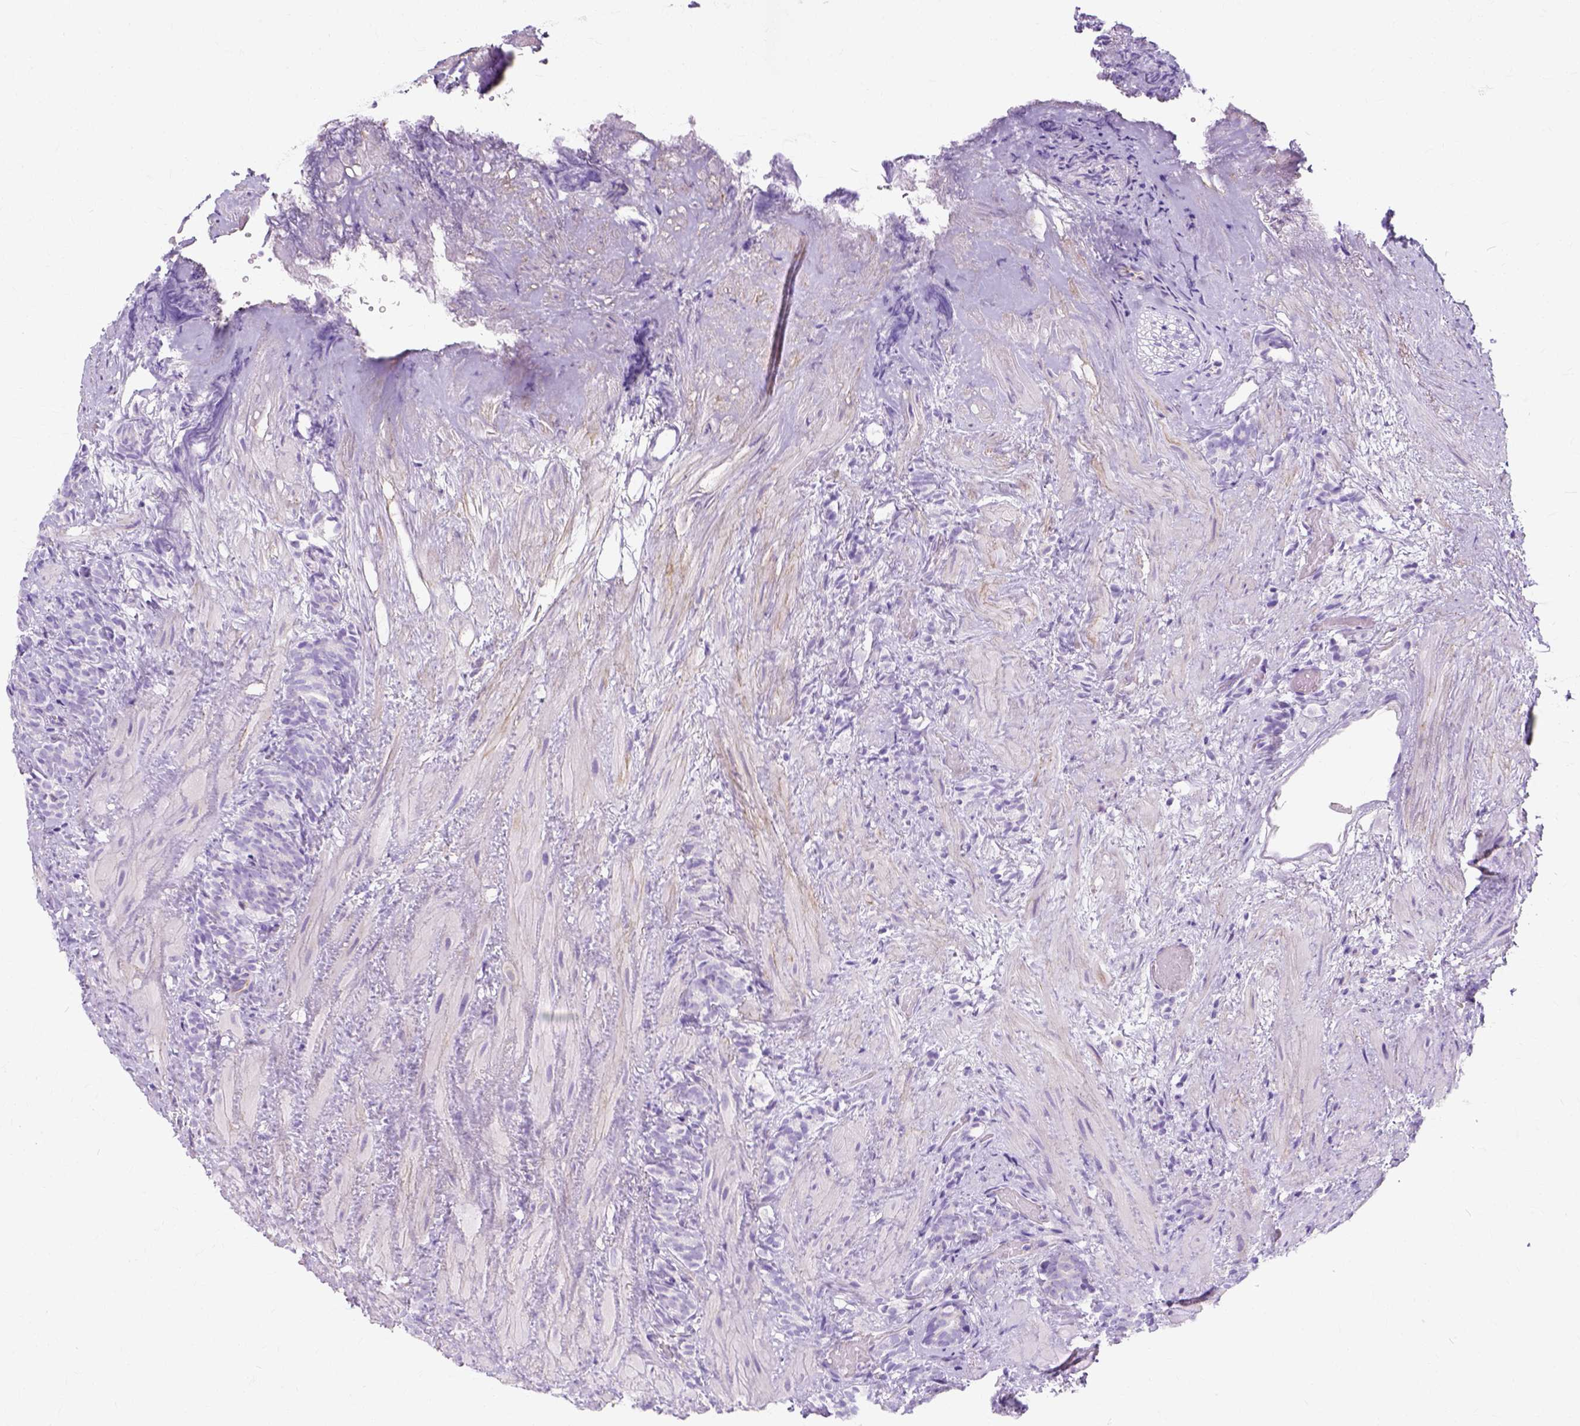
{"staining": {"intensity": "negative", "quantity": "none", "location": "none"}, "tissue": "prostate cancer", "cell_type": "Tumor cells", "image_type": "cancer", "snomed": [{"axis": "morphology", "description": "Adenocarcinoma, High grade"}, {"axis": "topography", "description": "Prostate"}], "caption": "This is a histopathology image of immunohistochemistry (IHC) staining of prostate cancer, which shows no positivity in tumor cells. (DAB (3,3'-diaminobenzidine) immunohistochemistry (IHC) with hematoxylin counter stain).", "gene": "MYH15", "patient": {"sex": "male", "age": 84}}